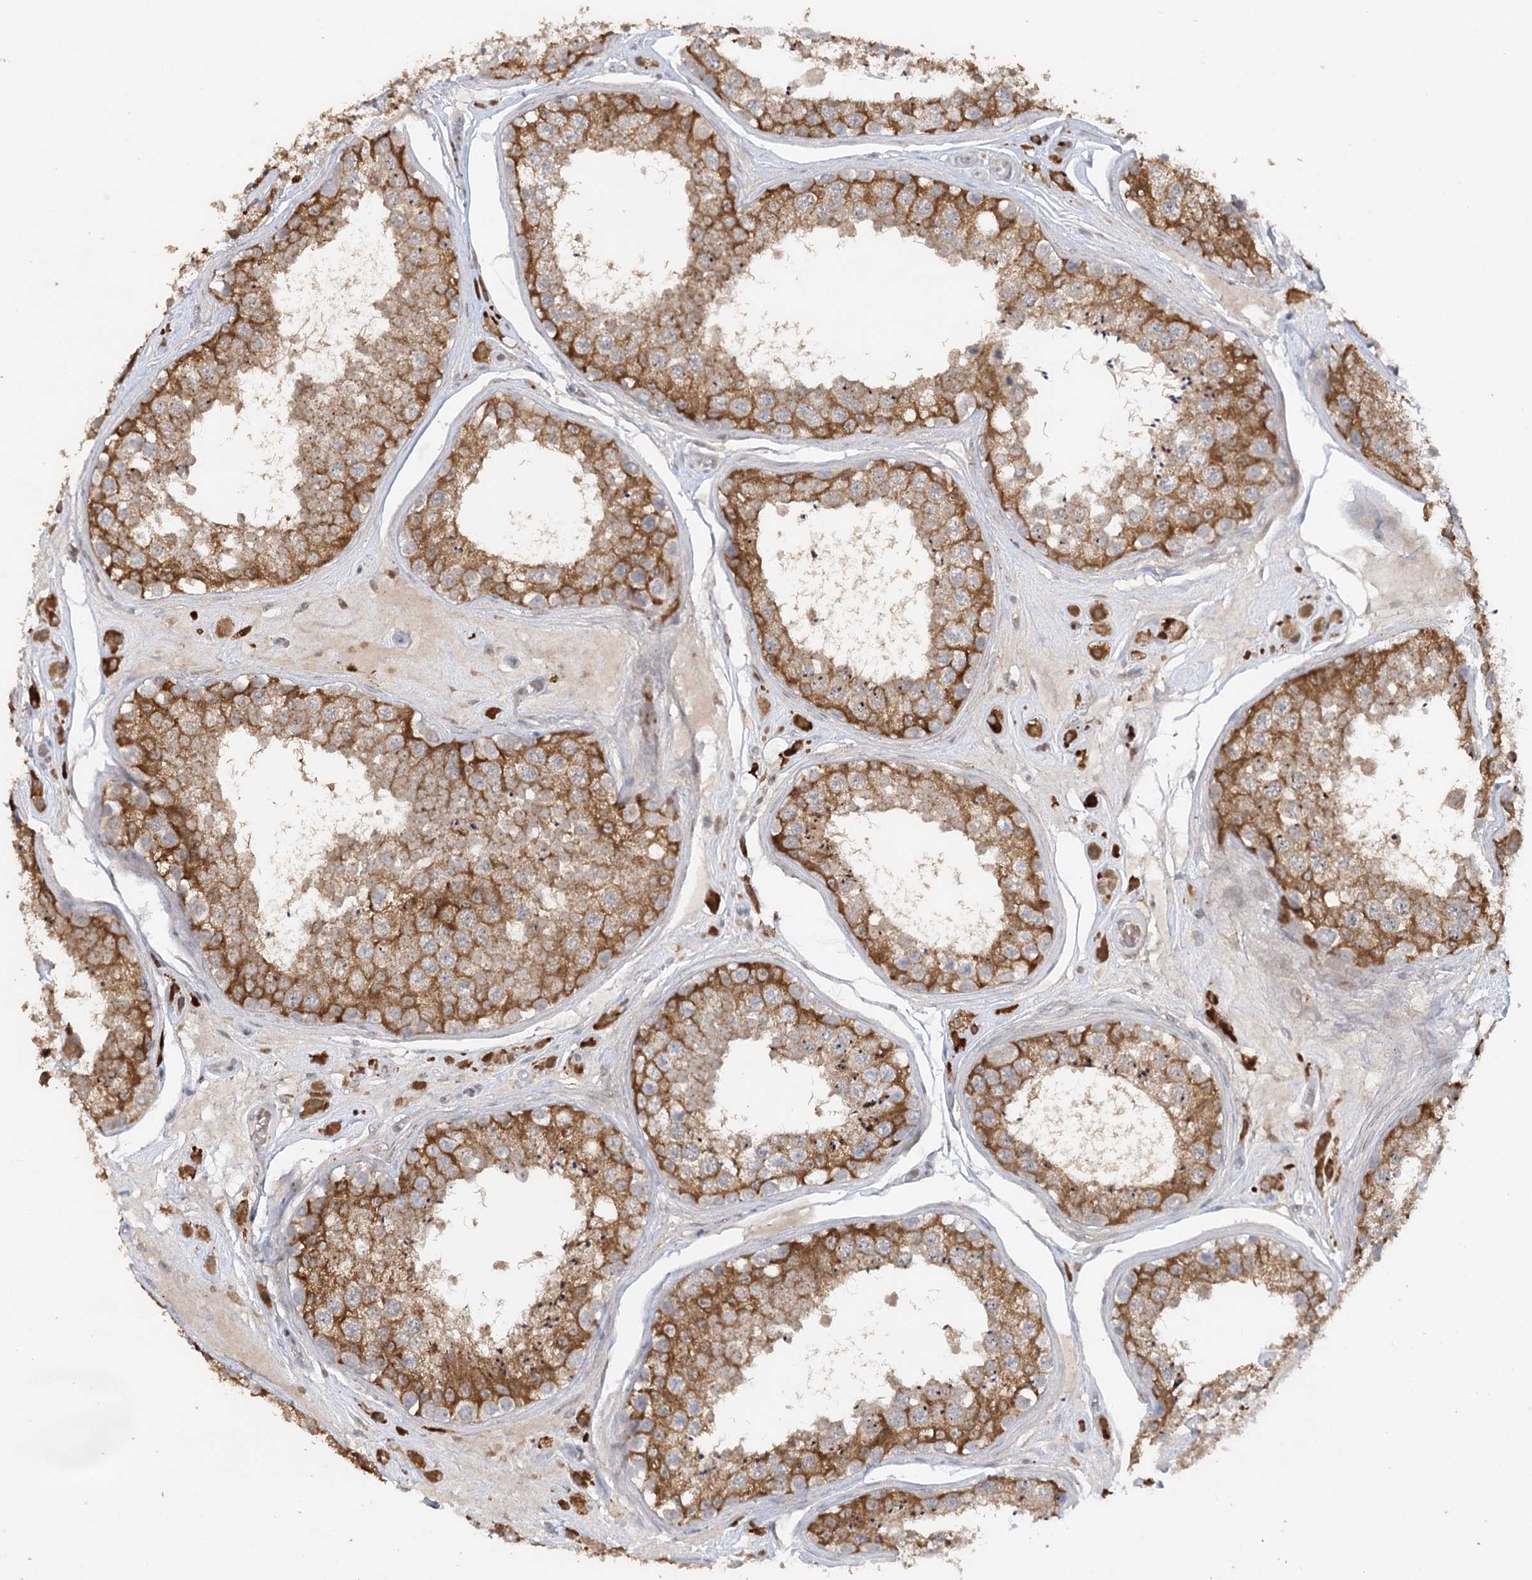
{"staining": {"intensity": "moderate", "quantity": ">75%", "location": "cytoplasmic/membranous"}, "tissue": "testis", "cell_type": "Cells in seminiferous ducts", "image_type": "normal", "snomed": [{"axis": "morphology", "description": "Normal tissue, NOS"}, {"axis": "topography", "description": "Testis"}], "caption": "Moderate cytoplasmic/membranous positivity for a protein is identified in about >75% of cells in seminiferous ducts of benign testis using IHC.", "gene": "TRAF3IP1", "patient": {"sex": "male", "age": 25}}